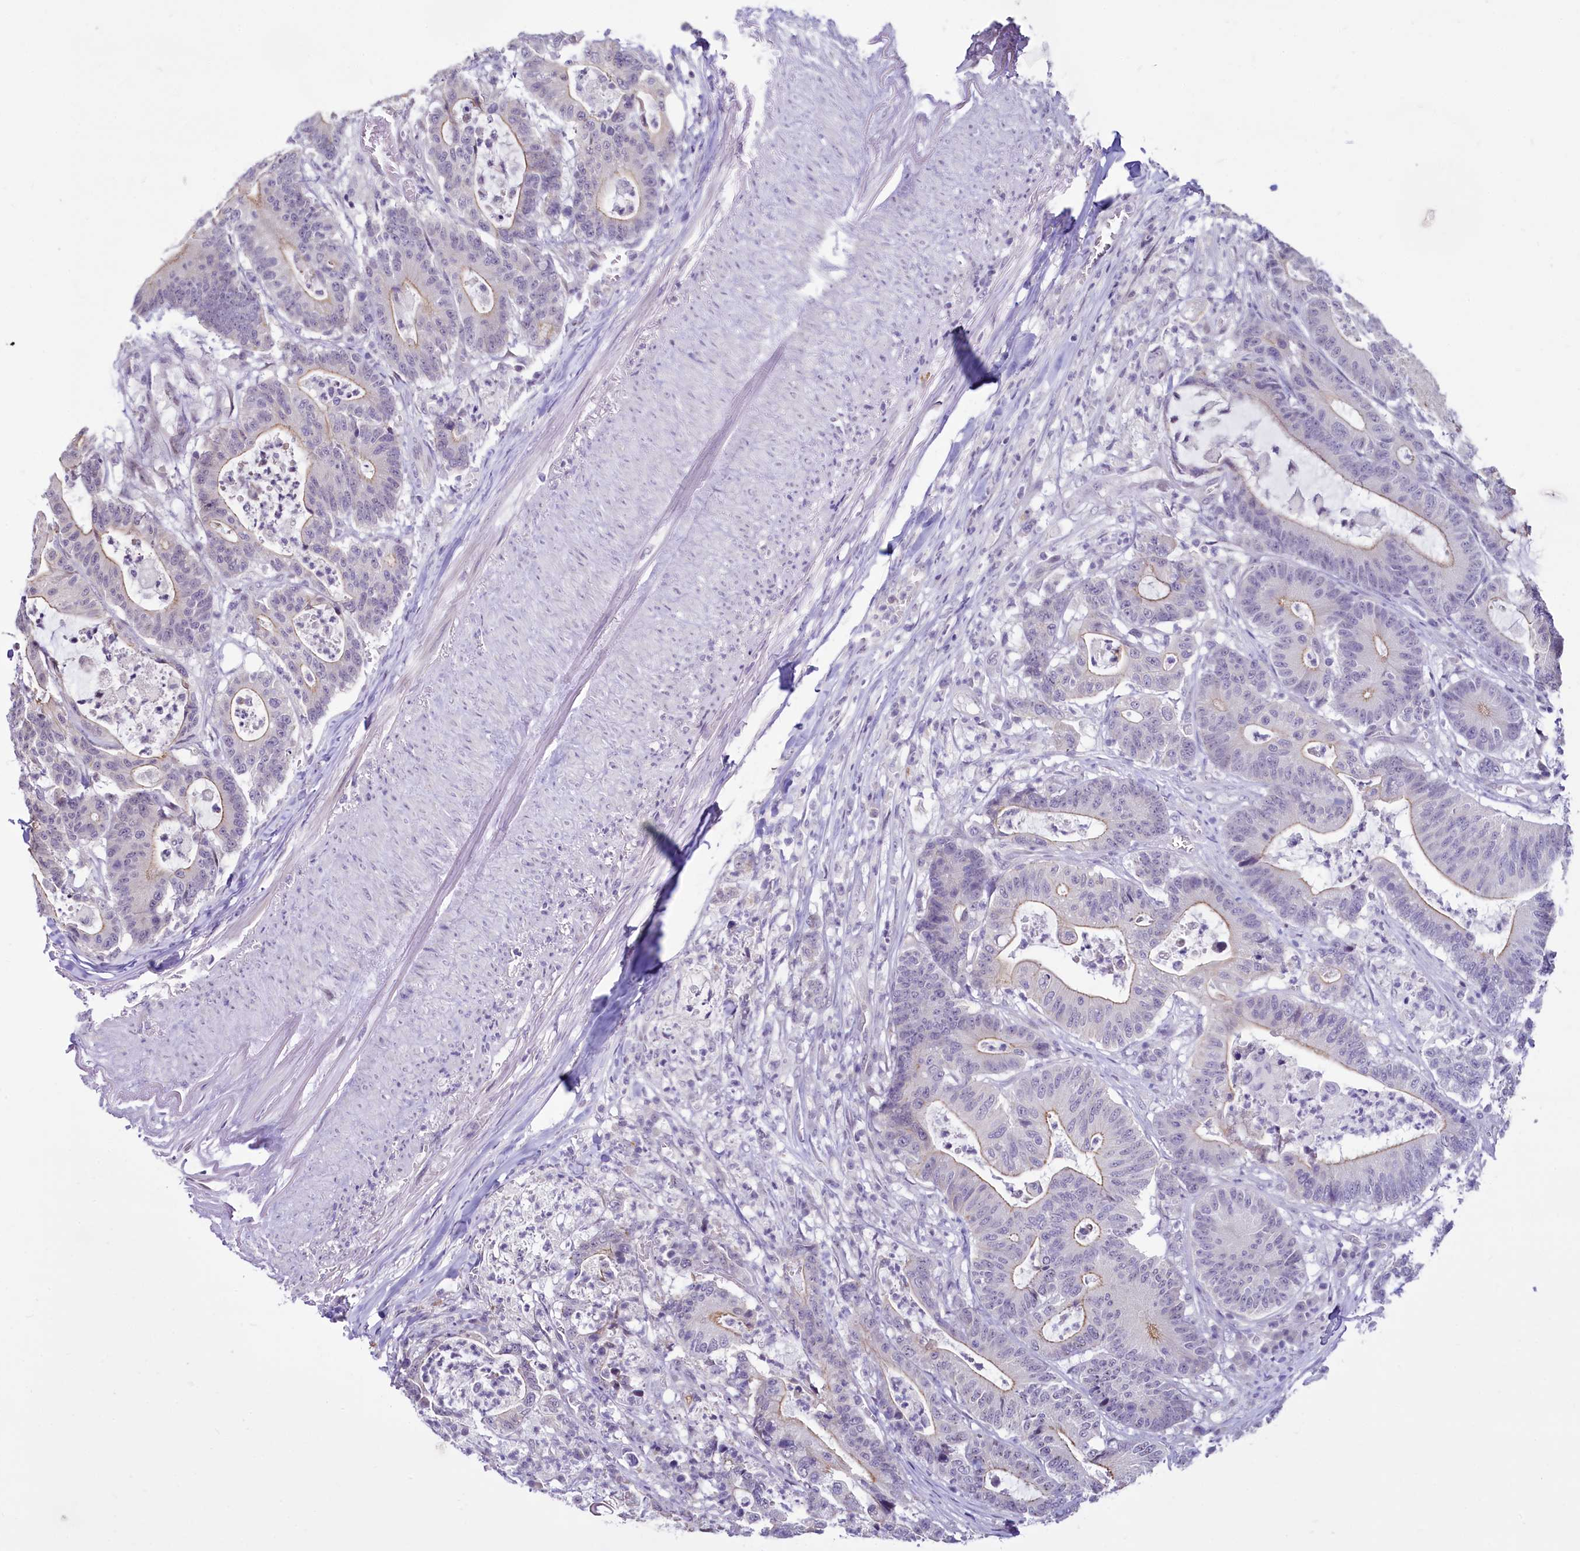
{"staining": {"intensity": "moderate", "quantity": "<25%", "location": "cytoplasmic/membranous"}, "tissue": "colorectal cancer", "cell_type": "Tumor cells", "image_type": "cancer", "snomed": [{"axis": "morphology", "description": "Adenocarcinoma, NOS"}, {"axis": "topography", "description": "Colon"}], "caption": "Protein positivity by immunohistochemistry exhibits moderate cytoplasmic/membranous staining in about <25% of tumor cells in adenocarcinoma (colorectal).", "gene": "BANK1", "patient": {"sex": "female", "age": 84}}